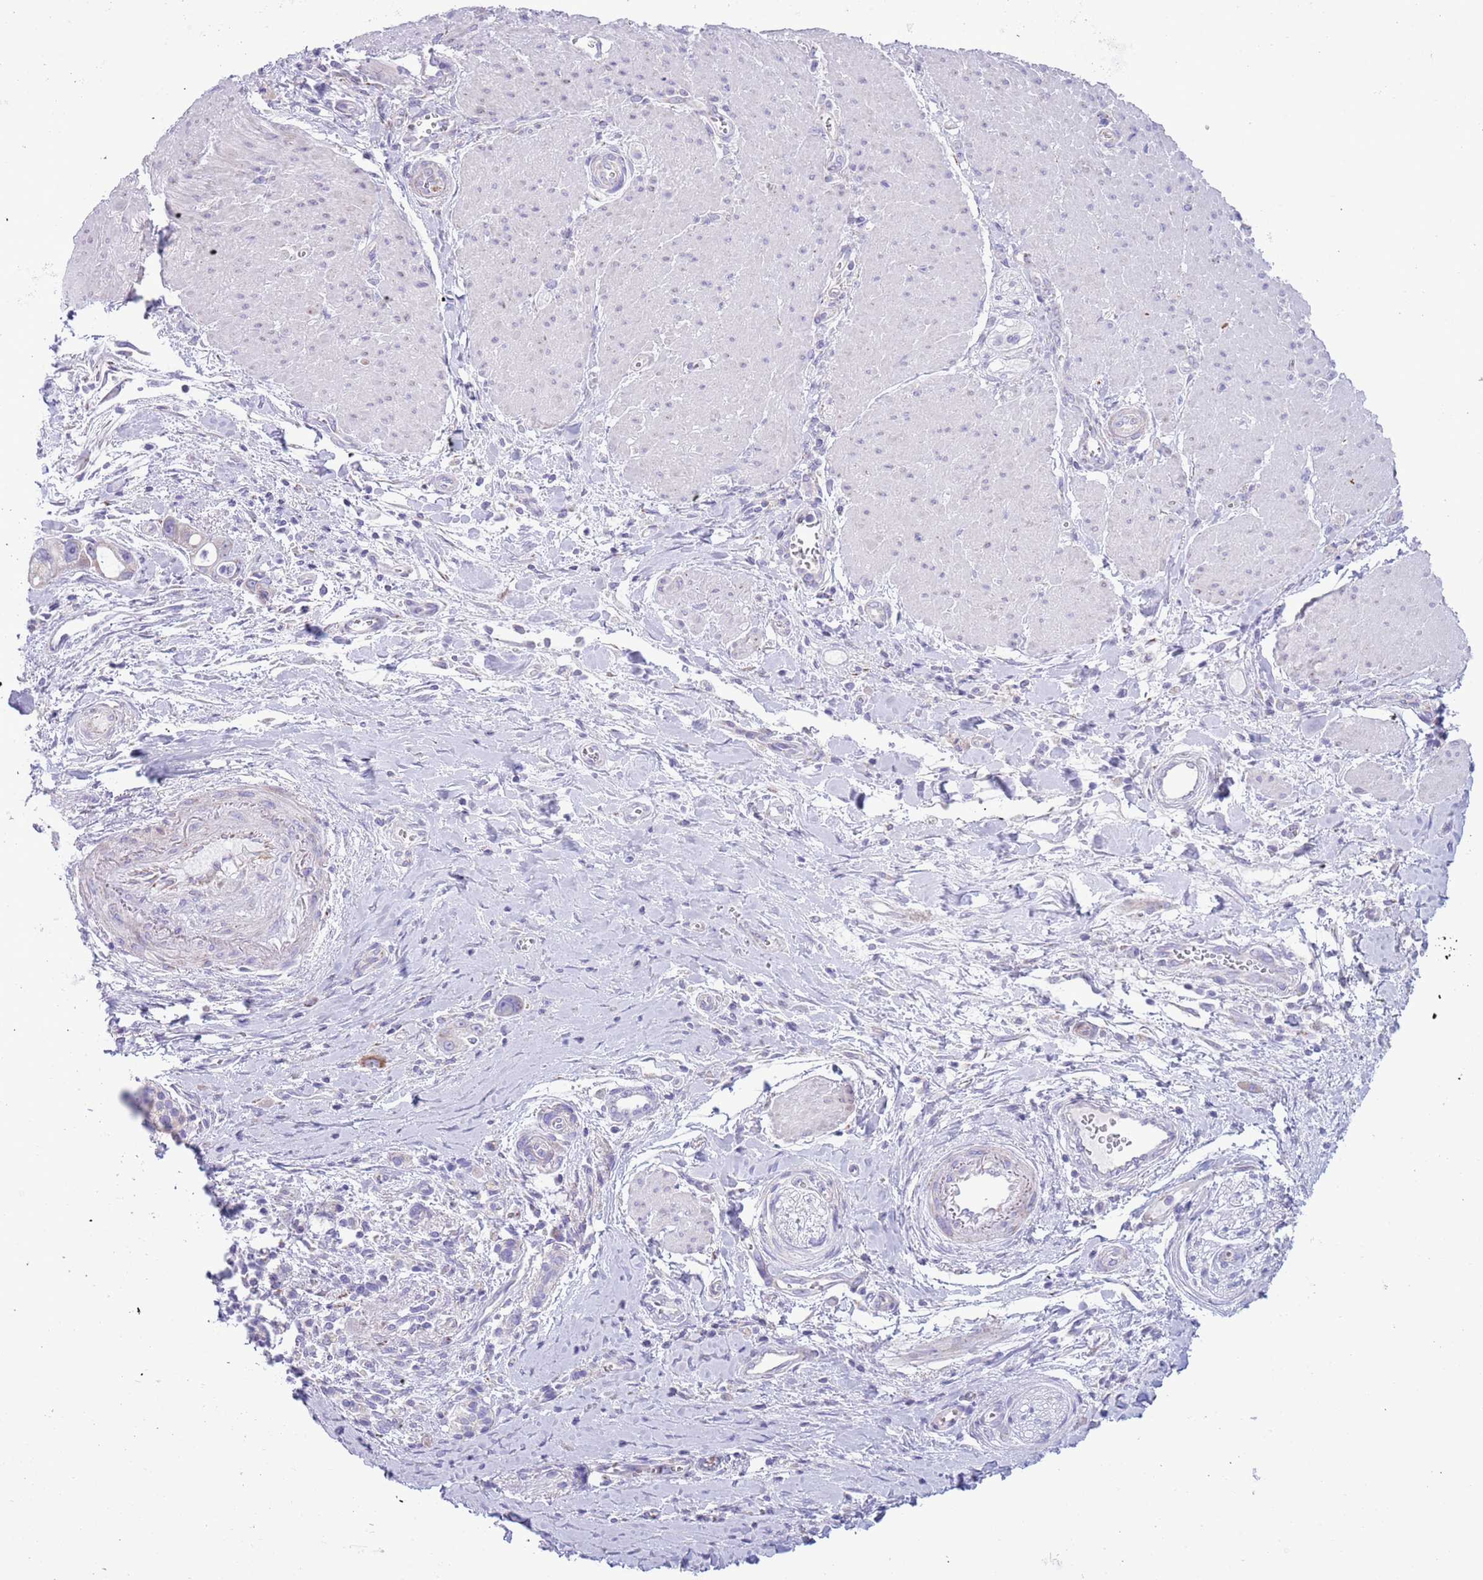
{"staining": {"intensity": "negative", "quantity": "none", "location": "none"}, "tissue": "pancreatic cancer", "cell_type": "Tumor cells", "image_type": "cancer", "snomed": [{"axis": "morphology", "description": "Adenocarcinoma, NOS"}, {"axis": "topography", "description": "Pancreas"}], "caption": "Tumor cells show no significant expression in adenocarcinoma (pancreatic).", "gene": "MOCOS", "patient": {"sex": "male", "age": 68}}